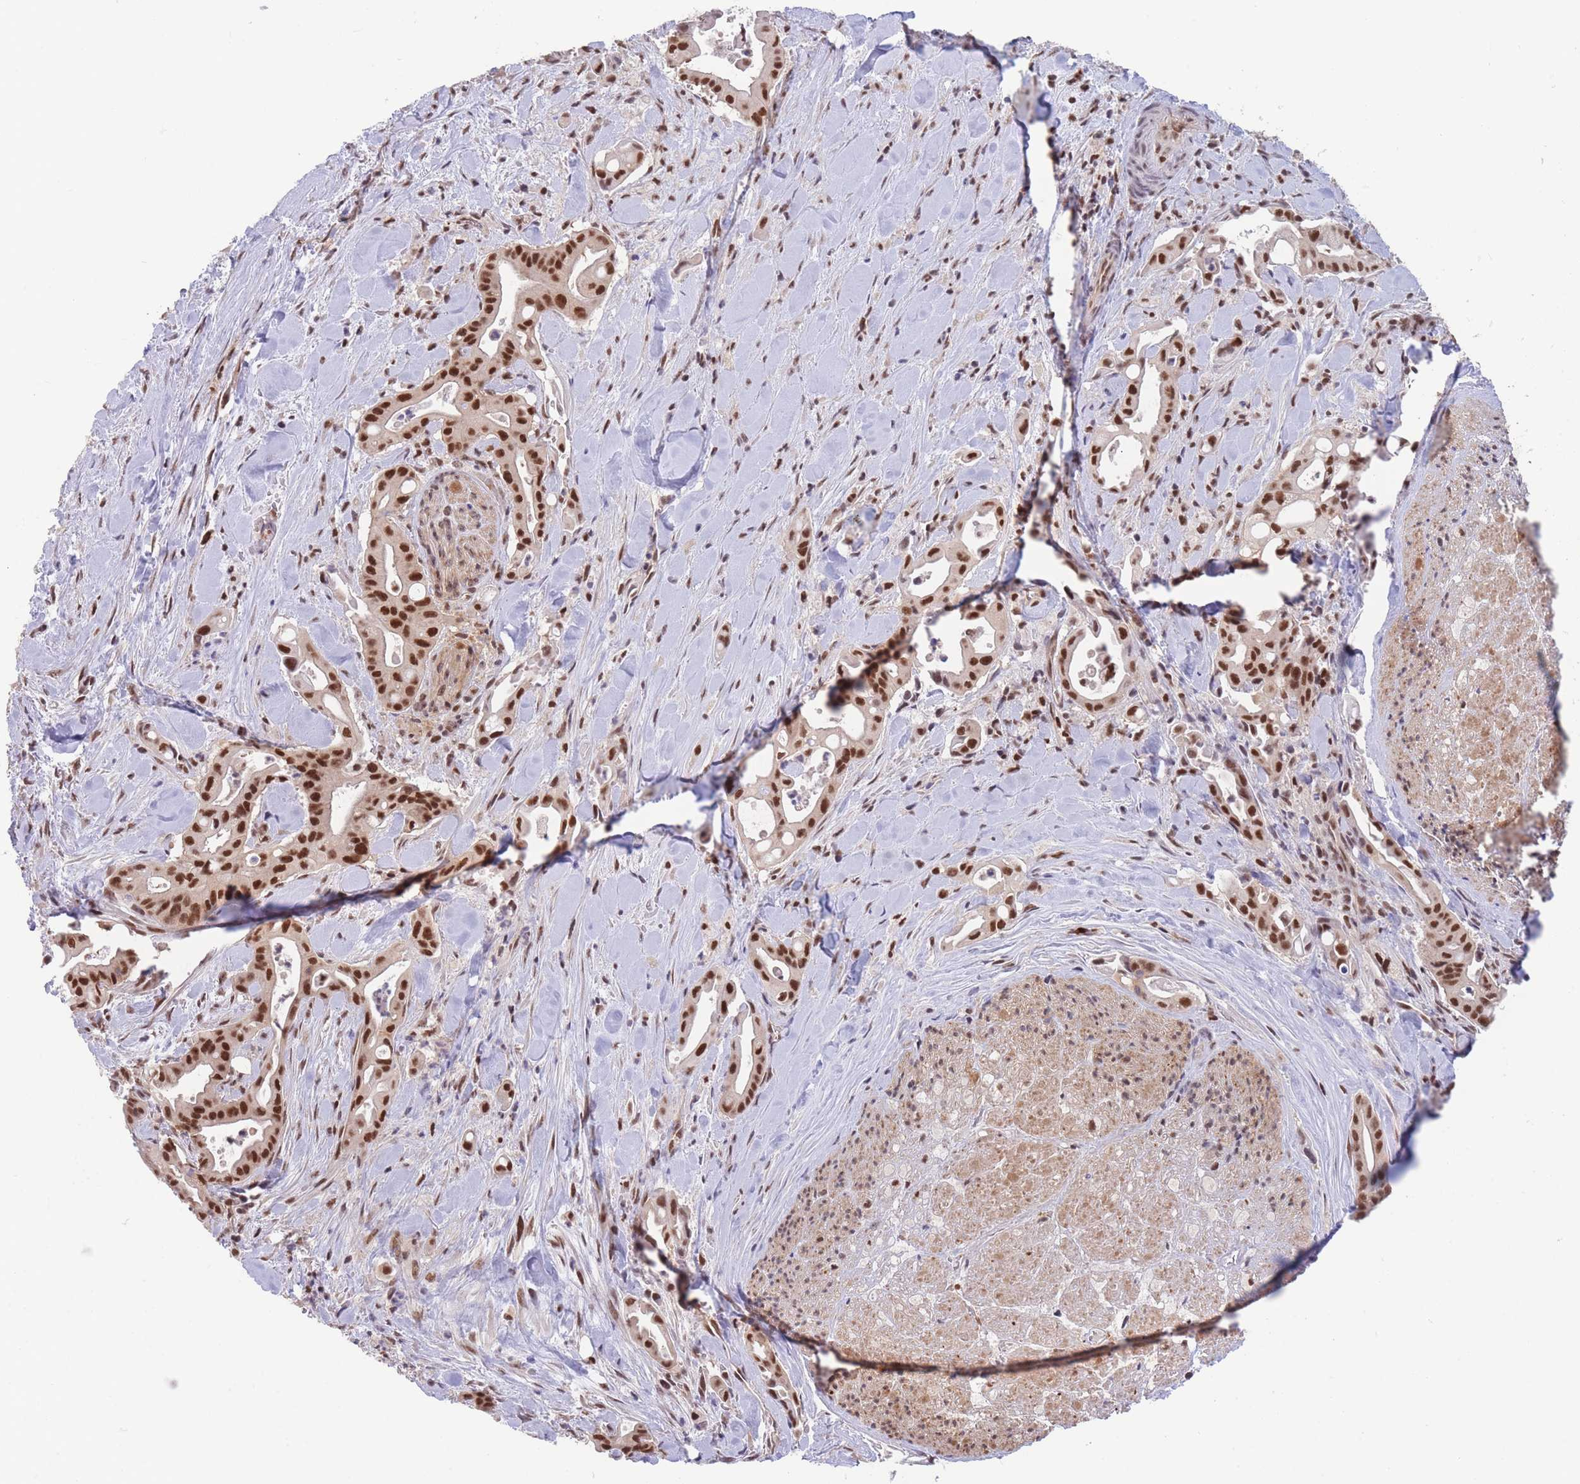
{"staining": {"intensity": "strong", "quantity": ">75%", "location": "nuclear"}, "tissue": "liver cancer", "cell_type": "Tumor cells", "image_type": "cancer", "snomed": [{"axis": "morphology", "description": "Cholangiocarcinoma"}, {"axis": "topography", "description": "Liver"}], "caption": "The immunohistochemical stain shows strong nuclear positivity in tumor cells of liver cholangiocarcinoma tissue.", "gene": "SMAD9", "patient": {"sex": "female", "age": 68}}